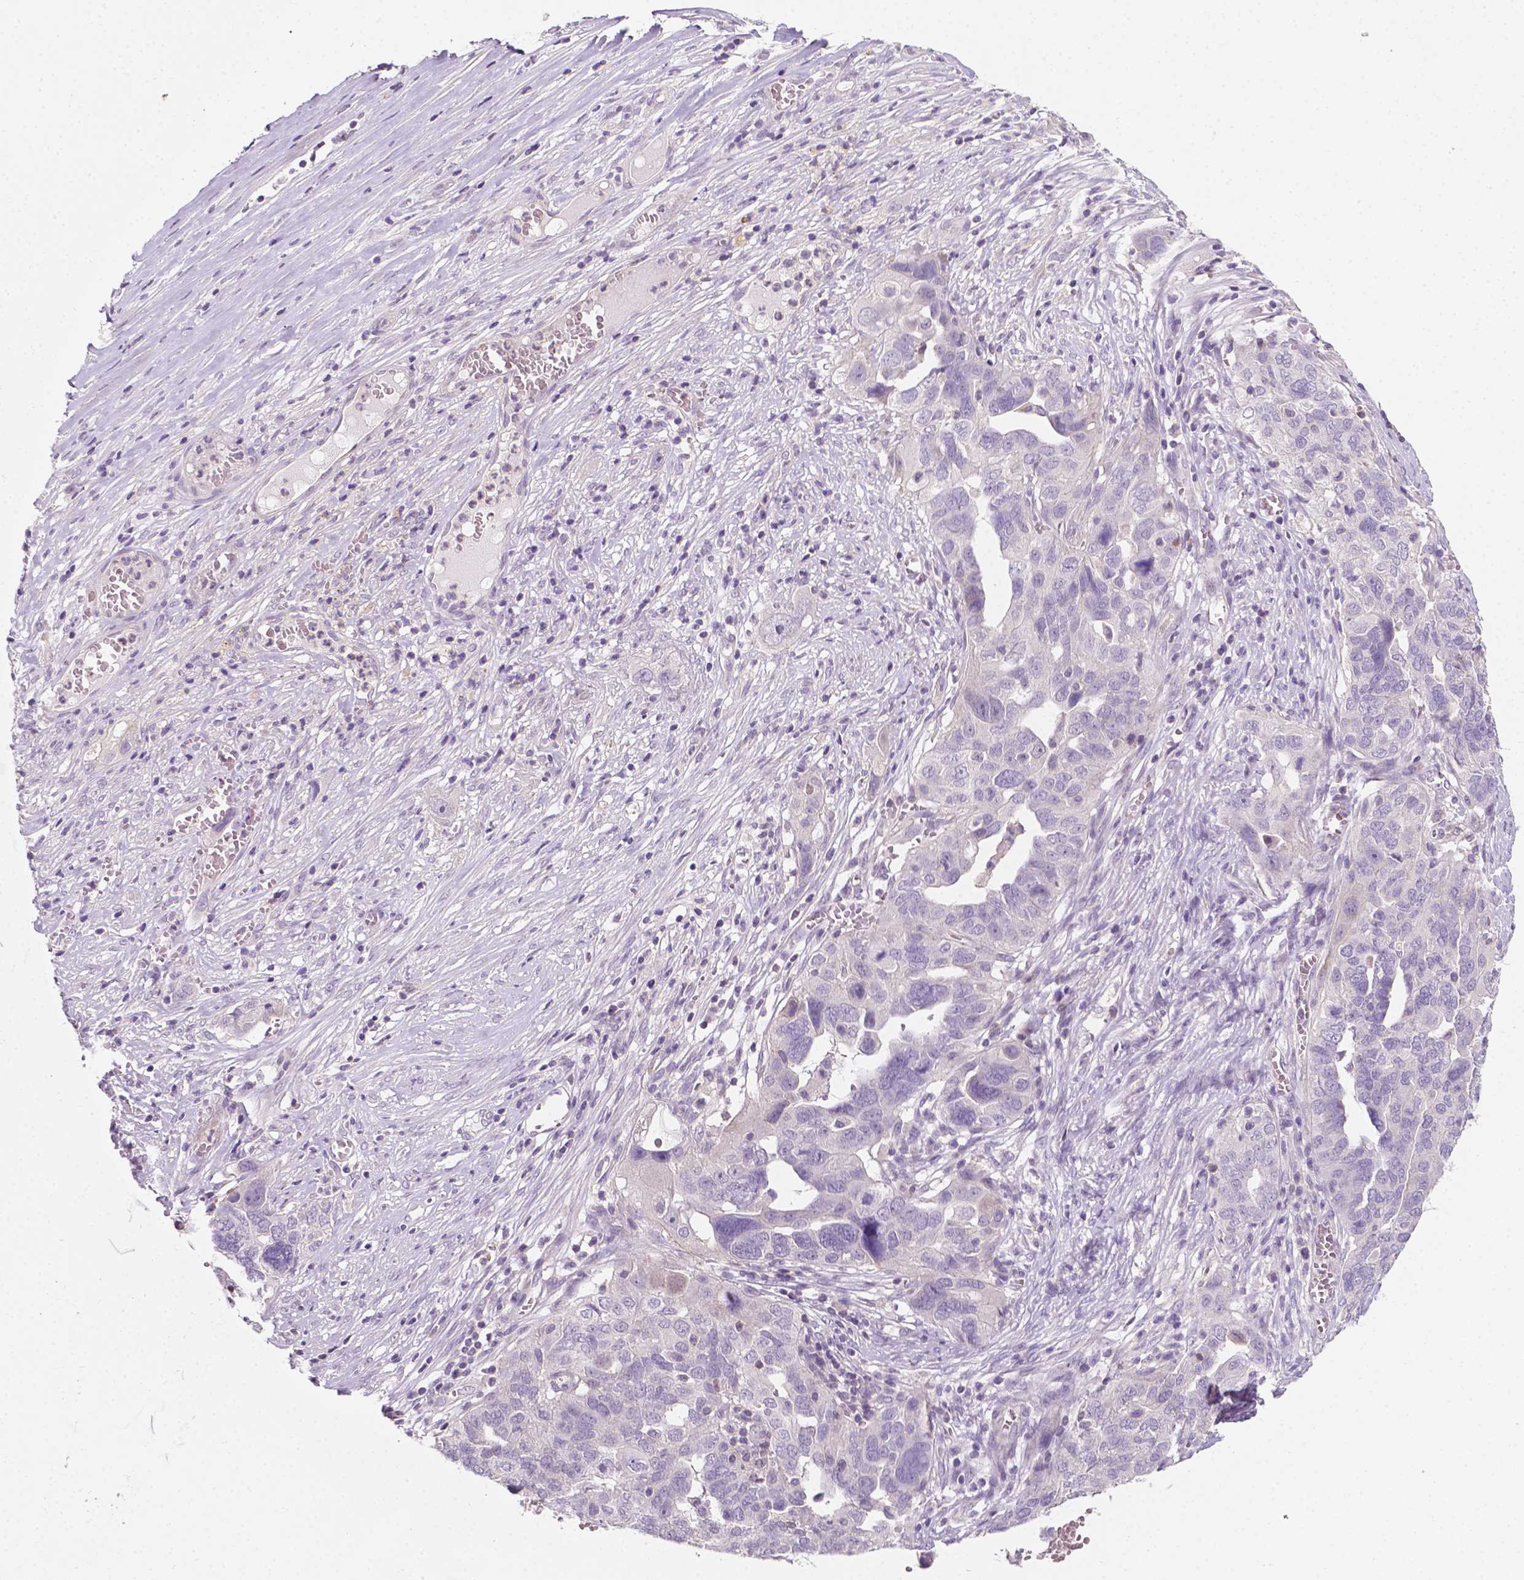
{"staining": {"intensity": "negative", "quantity": "none", "location": "none"}, "tissue": "ovarian cancer", "cell_type": "Tumor cells", "image_type": "cancer", "snomed": [{"axis": "morphology", "description": "Carcinoma, endometroid"}, {"axis": "topography", "description": "Soft tissue"}, {"axis": "topography", "description": "Ovary"}], "caption": "Immunohistochemistry (IHC) photomicrograph of human ovarian cancer stained for a protein (brown), which demonstrates no expression in tumor cells.", "gene": "EGFR", "patient": {"sex": "female", "age": 52}}